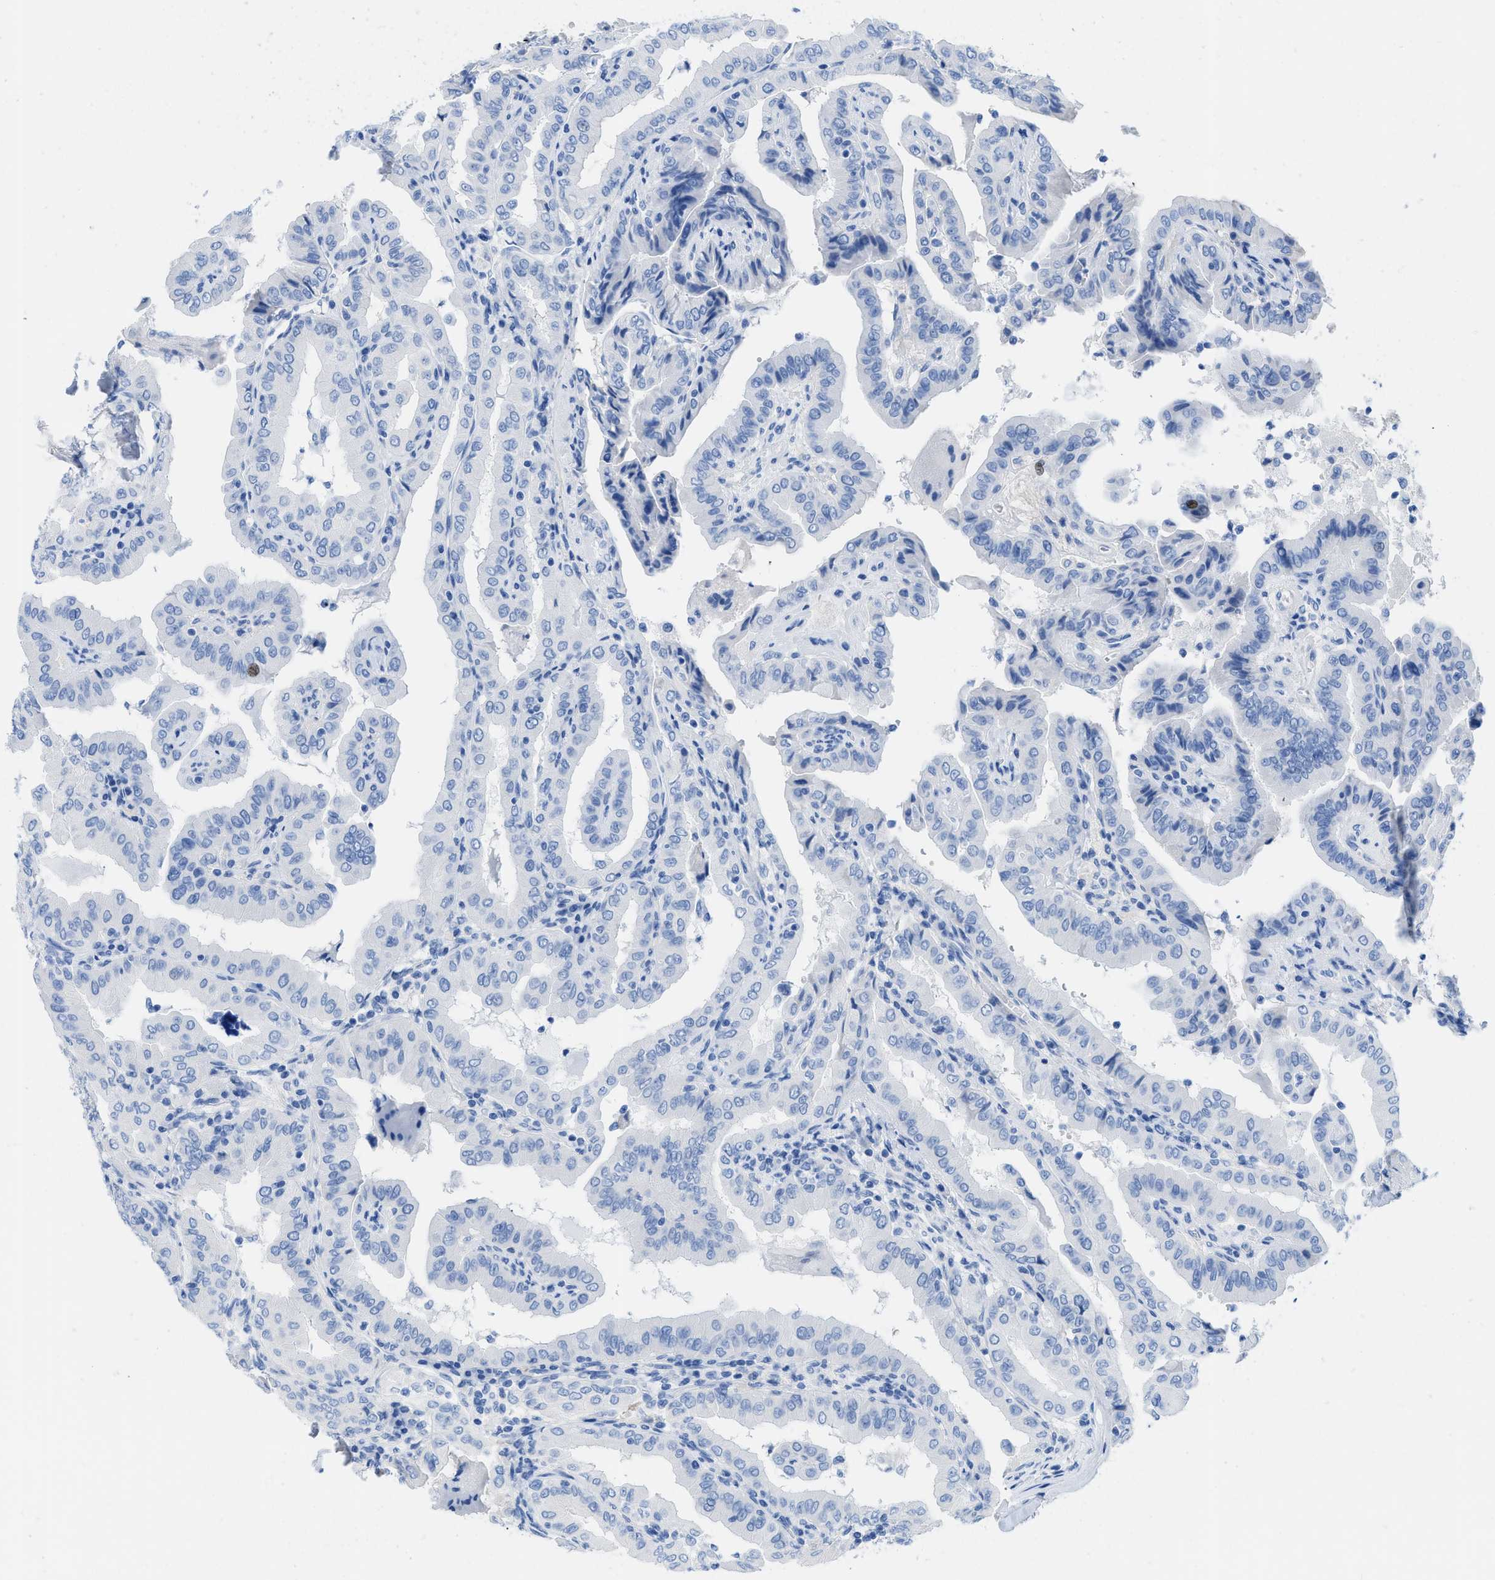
{"staining": {"intensity": "negative", "quantity": "none", "location": "none"}, "tissue": "thyroid cancer", "cell_type": "Tumor cells", "image_type": "cancer", "snomed": [{"axis": "morphology", "description": "Papillary adenocarcinoma, NOS"}, {"axis": "topography", "description": "Thyroid gland"}], "caption": "Immunohistochemistry image of neoplastic tissue: human papillary adenocarcinoma (thyroid) stained with DAB (3,3'-diaminobenzidine) displays no significant protein positivity in tumor cells.", "gene": "COL3A1", "patient": {"sex": "male", "age": 33}}